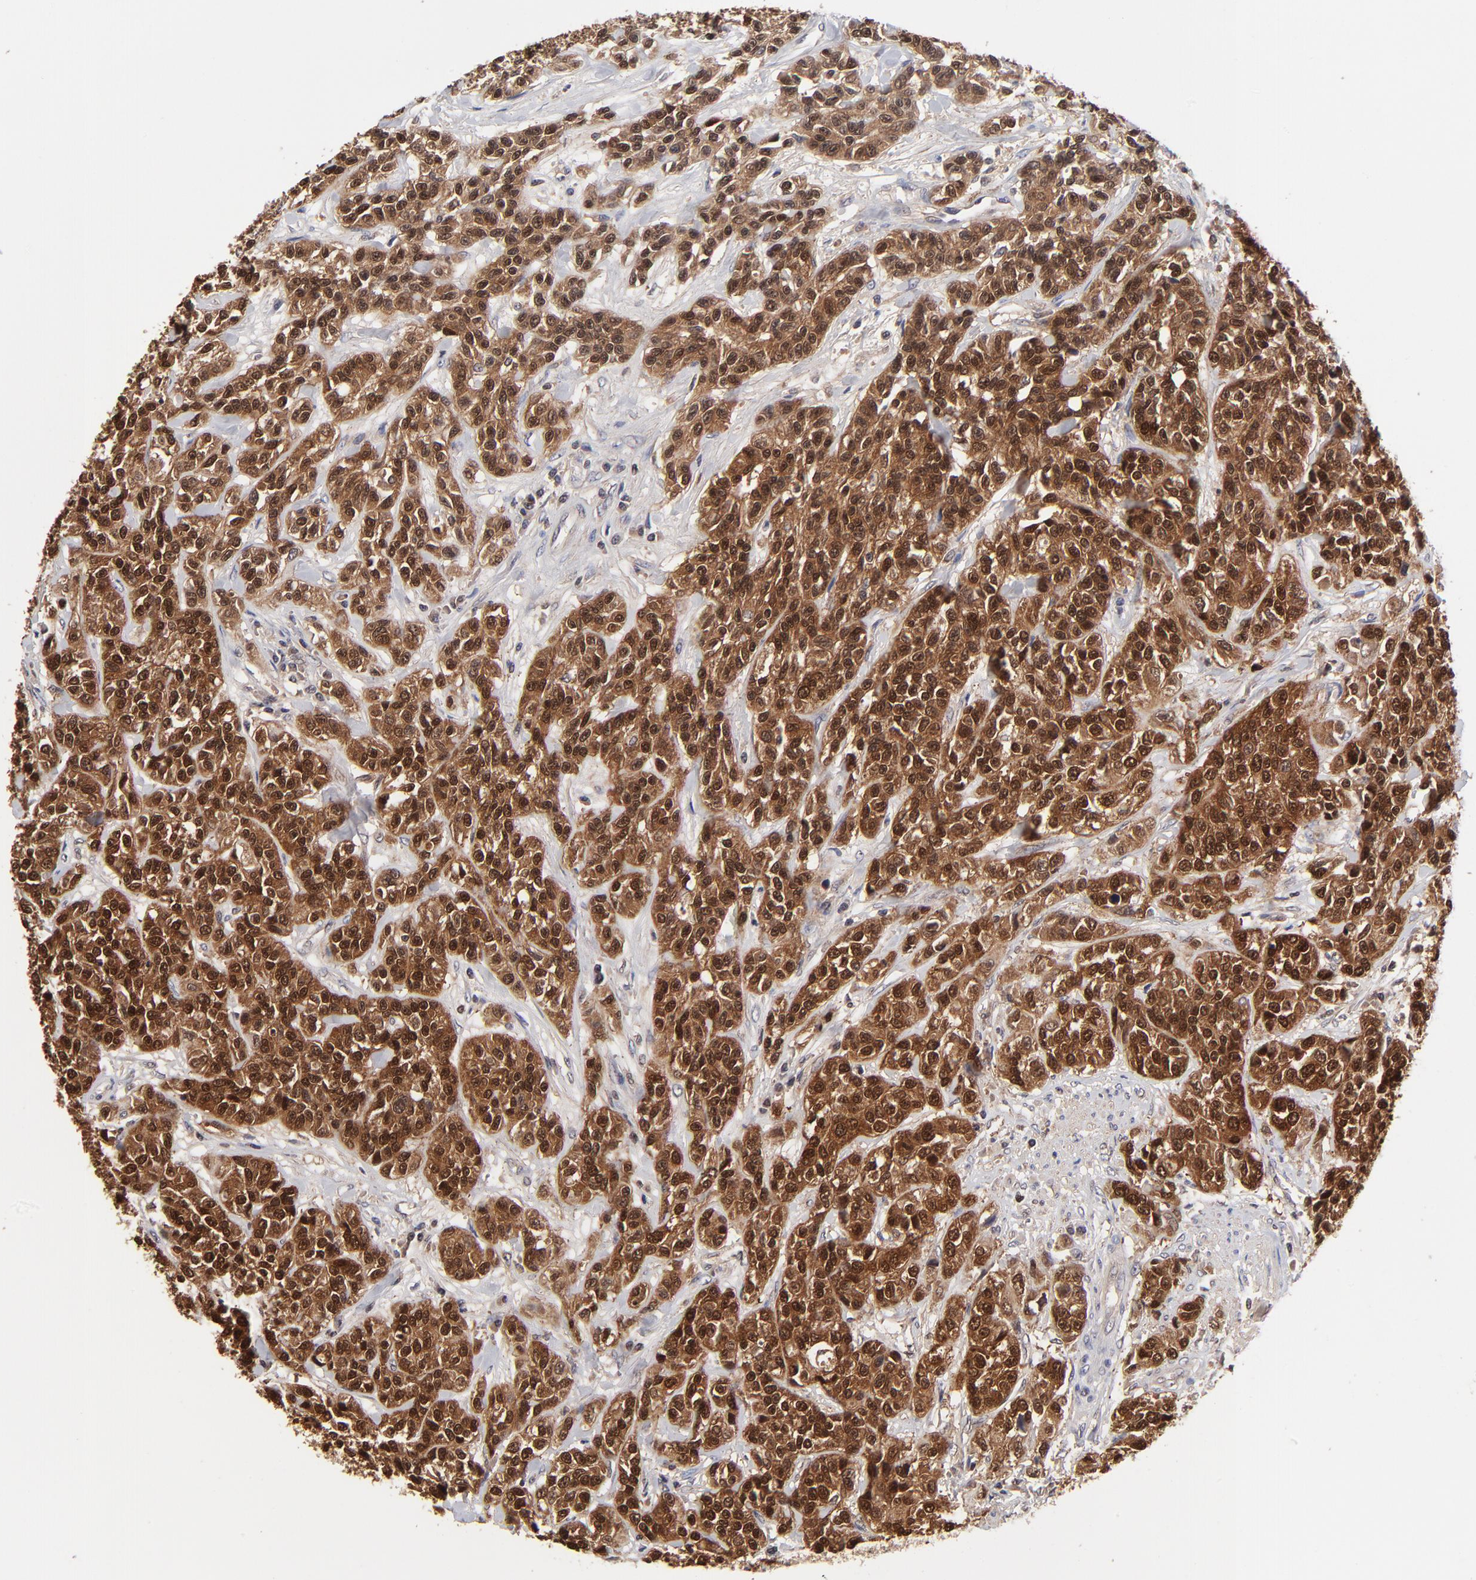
{"staining": {"intensity": "strong", "quantity": ">75%", "location": "cytoplasmic/membranous,nuclear"}, "tissue": "urothelial cancer", "cell_type": "Tumor cells", "image_type": "cancer", "snomed": [{"axis": "morphology", "description": "Urothelial carcinoma, High grade"}, {"axis": "topography", "description": "Urinary bladder"}], "caption": "Urothelial cancer was stained to show a protein in brown. There is high levels of strong cytoplasmic/membranous and nuclear positivity in about >75% of tumor cells.", "gene": "DCTPP1", "patient": {"sex": "female", "age": 81}}